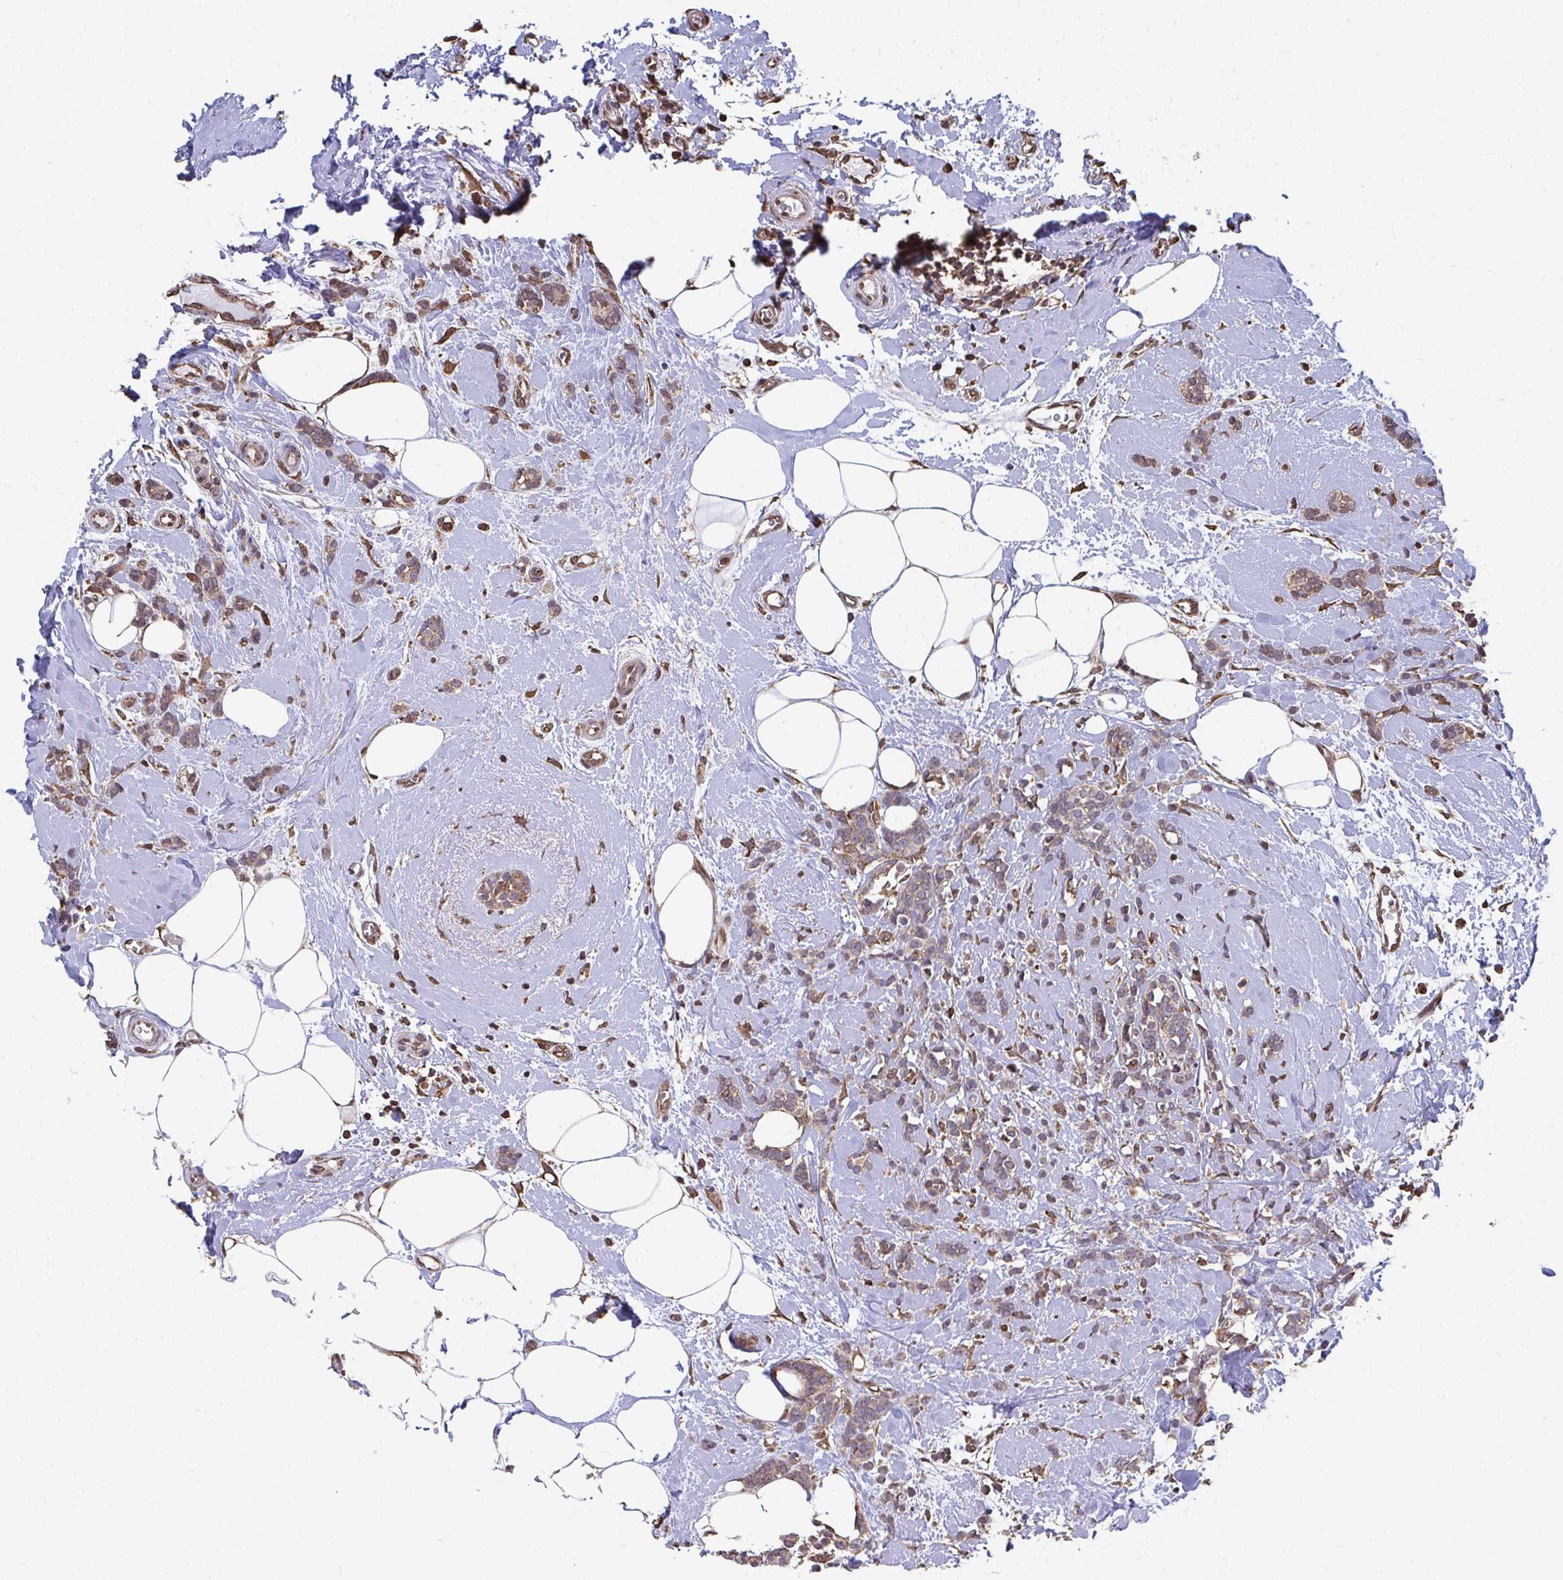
{"staining": {"intensity": "weak", "quantity": ">75%", "location": "cytoplasmic/membranous"}, "tissue": "breast cancer", "cell_type": "Tumor cells", "image_type": "cancer", "snomed": [{"axis": "morphology", "description": "Lobular carcinoma"}, {"axis": "topography", "description": "Breast"}], "caption": "This histopathology image reveals immunohistochemistry staining of human breast lobular carcinoma, with low weak cytoplasmic/membranous positivity in approximately >75% of tumor cells.", "gene": "SYNCRIP", "patient": {"sex": "female", "age": 59}}